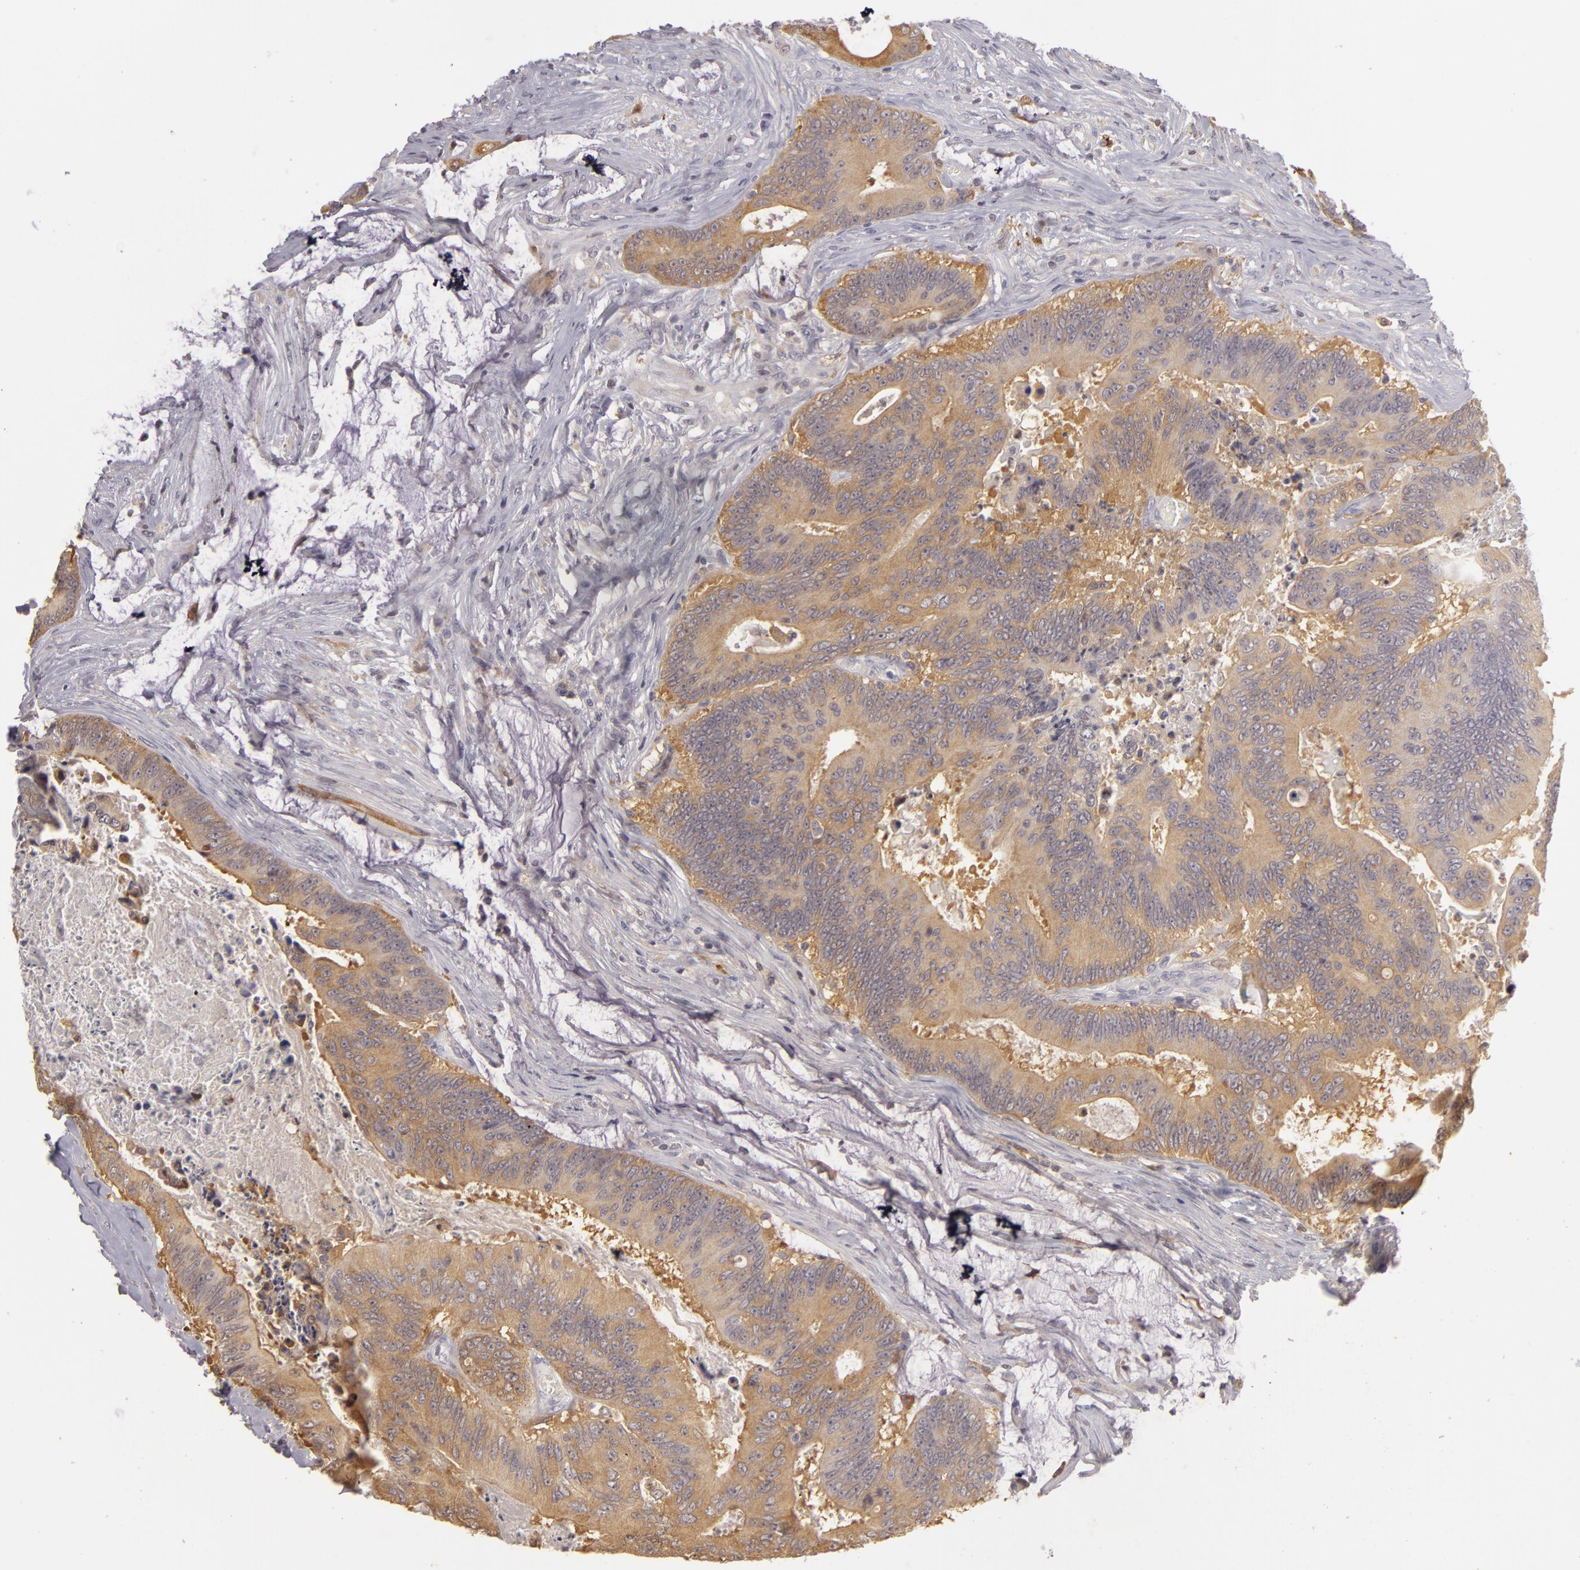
{"staining": {"intensity": "weak", "quantity": ">75%", "location": "cytoplasmic/membranous"}, "tissue": "colorectal cancer", "cell_type": "Tumor cells", "image_type": "cancer", "snomed": [{"axis": "morphology", "description": "Adenocarcinoma, NOS"}, {"axis": "topography", "description": "Colon"}], "caption": "Immunohistochemical staining of human colorectal cancer (adenocarcinoma) exhibits low levels of weak cytoplasmic/membranous protein staining in approximately >75% of tumor cells.", "gene": "GNPDA1", "patient": {"sex": "male", "age": 65}}